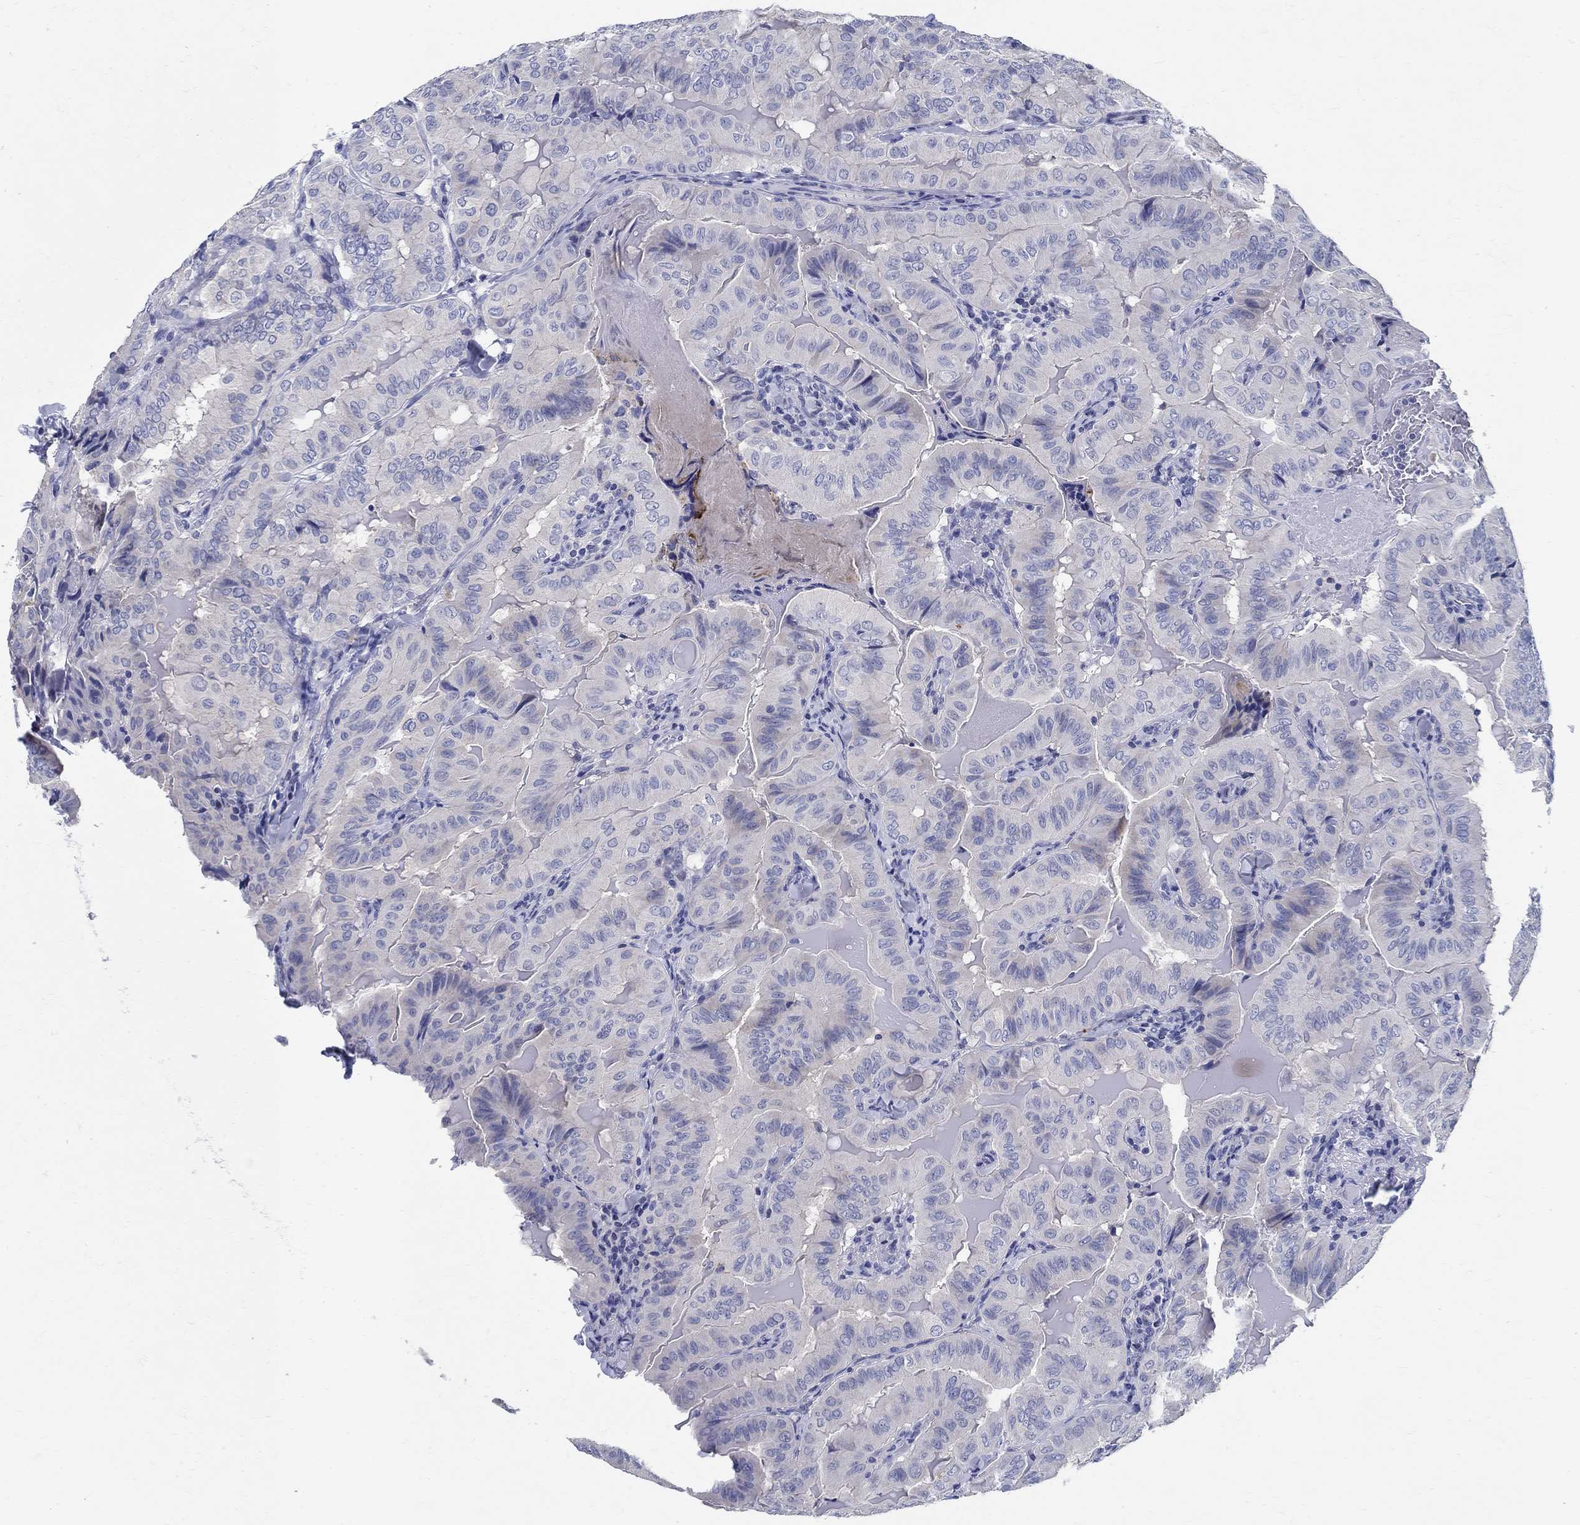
{"staining": {"intensity": "negative", "quantity": "none", "location": "none"}, "tissue": "thyroid cancer", "cell_type": "Tumor cells", "image_type": "cancer", "snomed": [{"axis": "morphology", "description": "Papillary adenocarcinoma, NOS"}, {"axis": "topography", "description": "Thyroid gland"}], "caption": "High power microscopy image of an immunohistochemistry (IHC) micrograph of thyroid papillary adenocarcinoma, revealing no significant expression in tumor cells.", "gene": "CRYGD", "patient": {"sex": "female", "age": 68}}